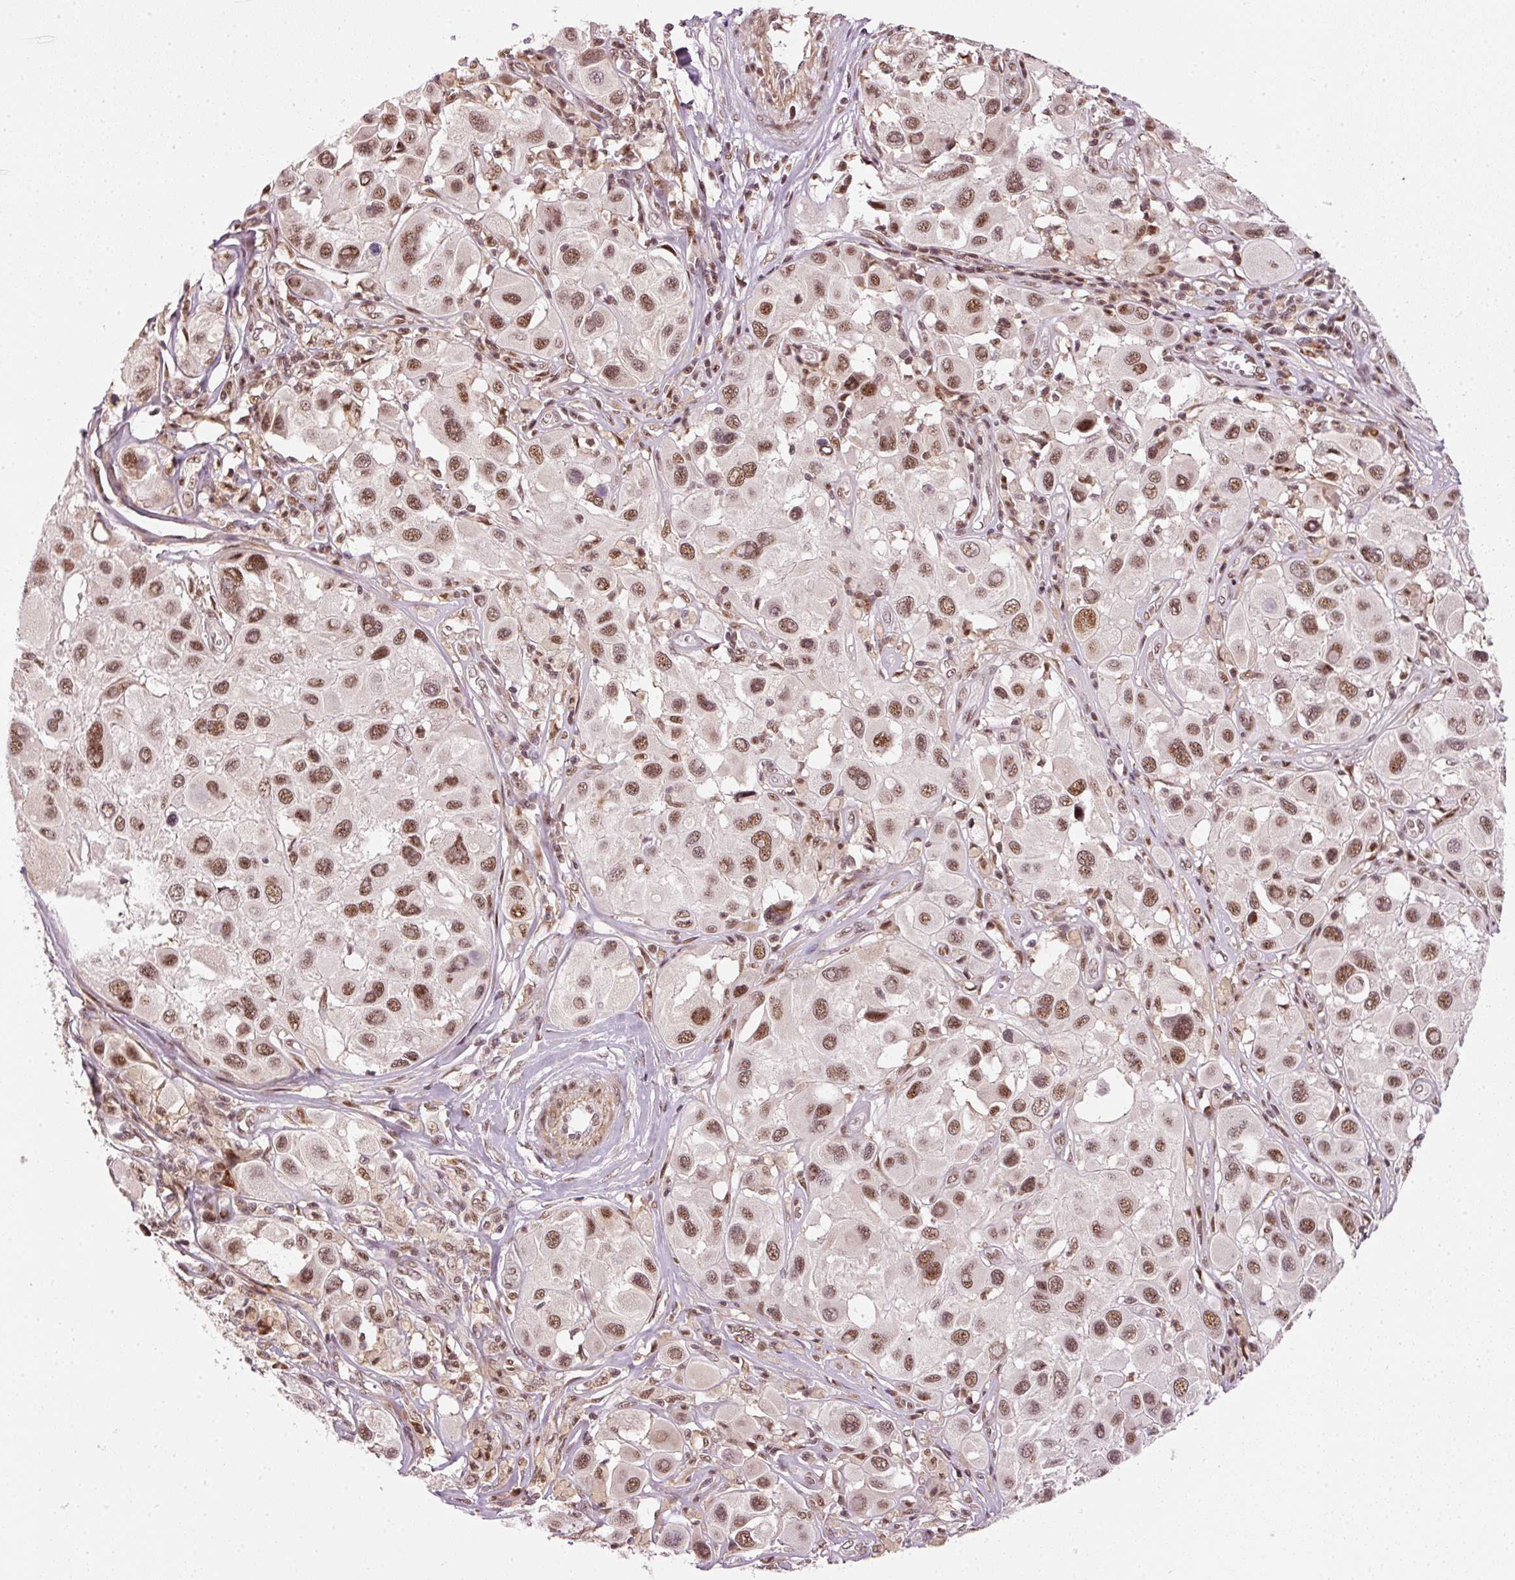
{"staining": {"intensity": "moderate", "quantity": ">75%", "location": "nuclear"}, "tissue": "melanoma", "cell_type": "Tumor cells", "image_type": "cancer", "snomed": [{"axis": "morphology", "description": "Malignant melanoma, Metastatic site"}, {"axis": "topography", "description": "Skin"}], "caption": "The immunohistochemical stain labels moderate nuclear expression in tumor cells of malignant melanoma (metastatic site) tissue.", "gene": "THOC6", "patient": {"sex": "male", "age": 41}}